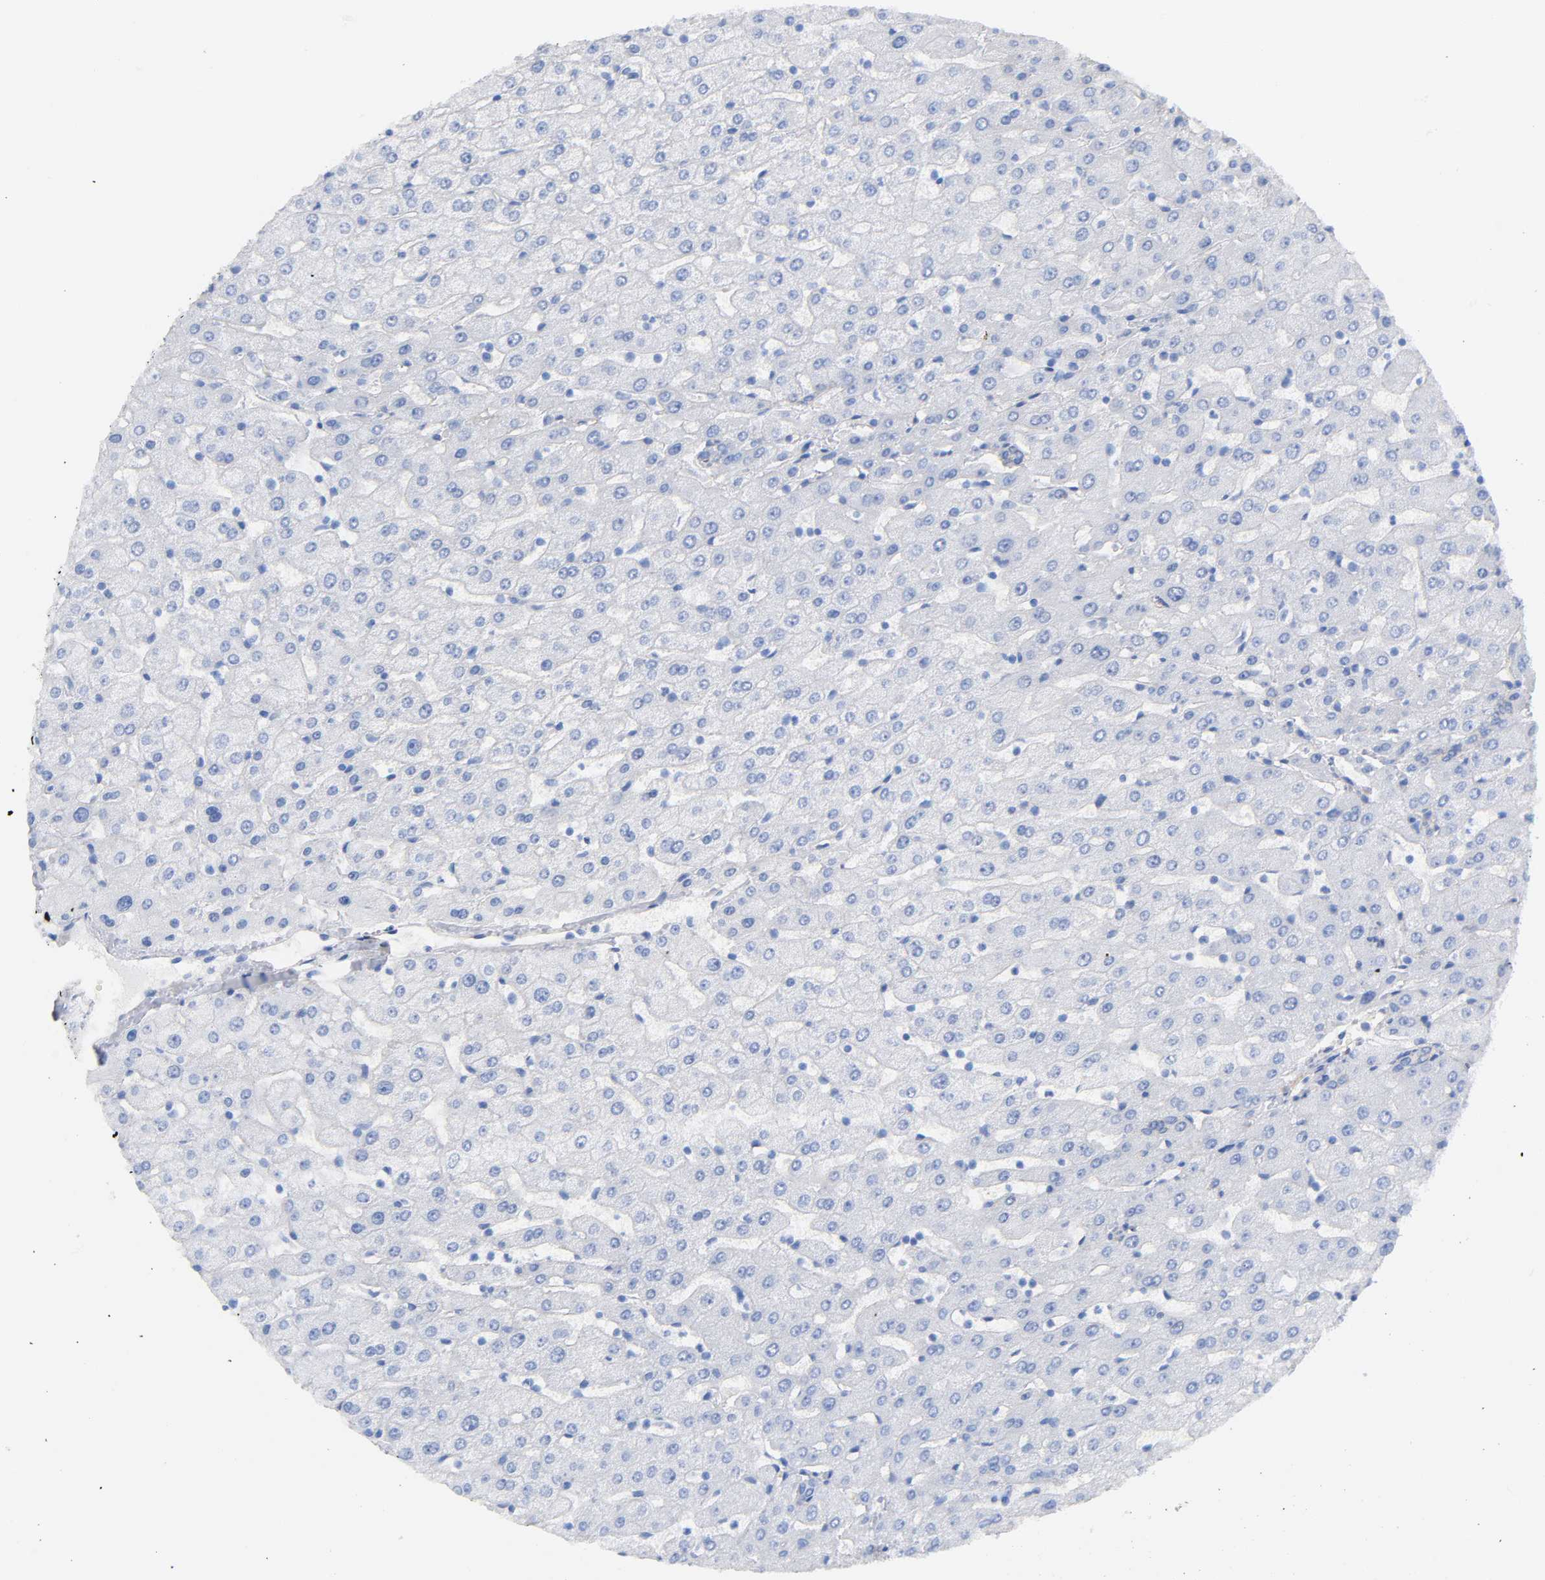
{"staining": {"intensity": "weak", "quantity": ">75%", "location": "cytoplasmic/membranous"}, "tissue": "liver", "cell_type": "Cholangiocytes", "image_type": "normal", "snomed": [{"axis": "morphology", "description": "Normal tissue, NOS"}, {"axis": "morphology", "description": "Fibrosis, NOS"}, {"axis": "topography", "description": "Liver"}], "caption": "Liver stained for a protein (brown) shows weak cytoplasmic/membranous positive staining in approximately >75% of cholangiocytes.", "gene": "SPTAN1", "patient": {"sex": "female", "age": 29}}